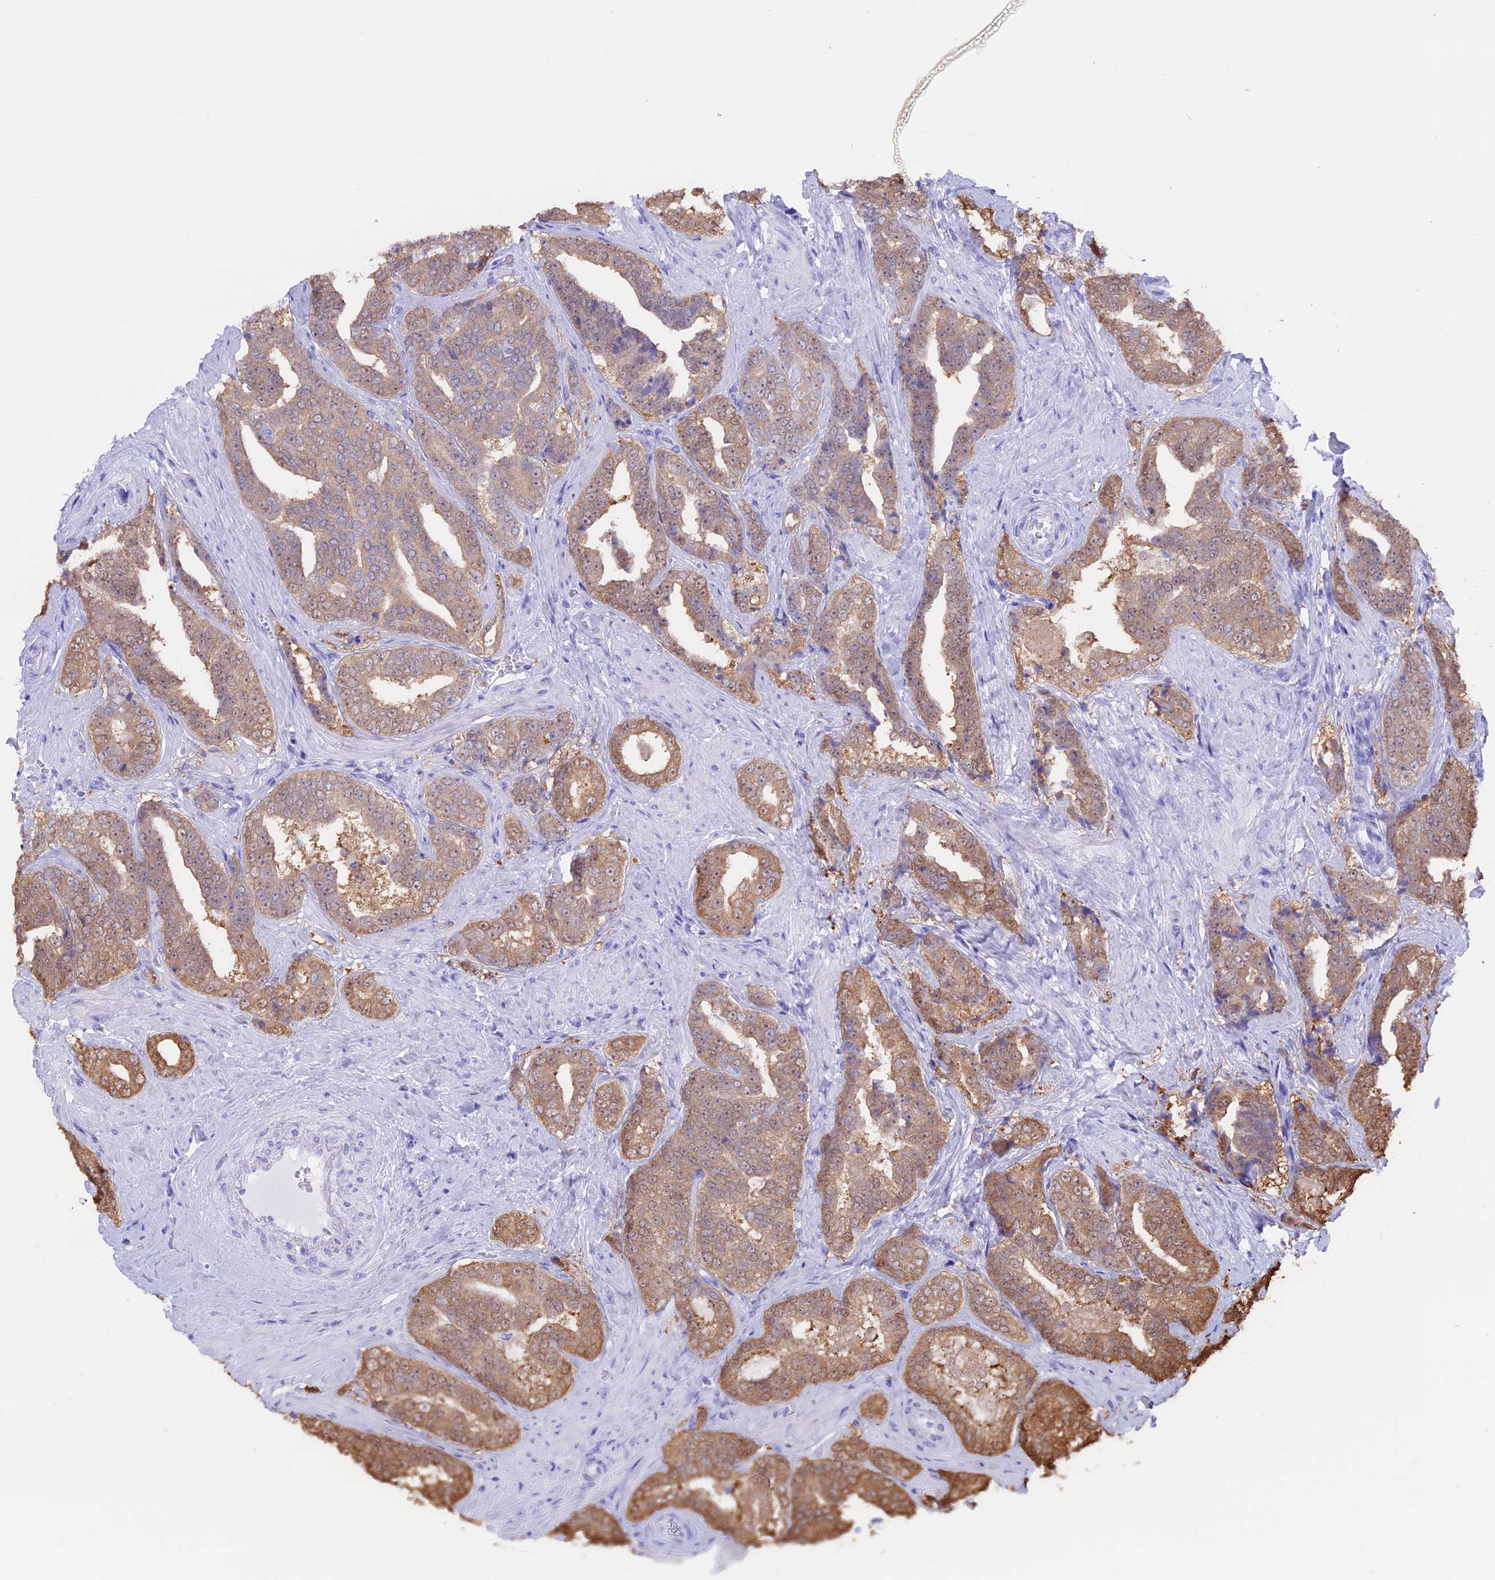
{"staining": {"intensity": "moderate", "quantity": "<25%", "location": "cytoplasmic/membranous"}, "tissue": "prostate cancer", "cell_type": "Tumor cells", "image_type": "cancer", "snomed": [{"axis": "morphology", "description": "Adenocarcinoma, High grade"}, {"axis": "topography", "description": "Prostate"}], "caption": "Tumor cells display low levels of moderate cytoplasmic/membranous positivity in approximately <25% of cells in prostate cancer. Immunohistochemistry (ihc) stains the protein in brown and the nuclei are stained blue.", "gene": "LHFPL2", "patient": {"sex": "male", "age": 67}}